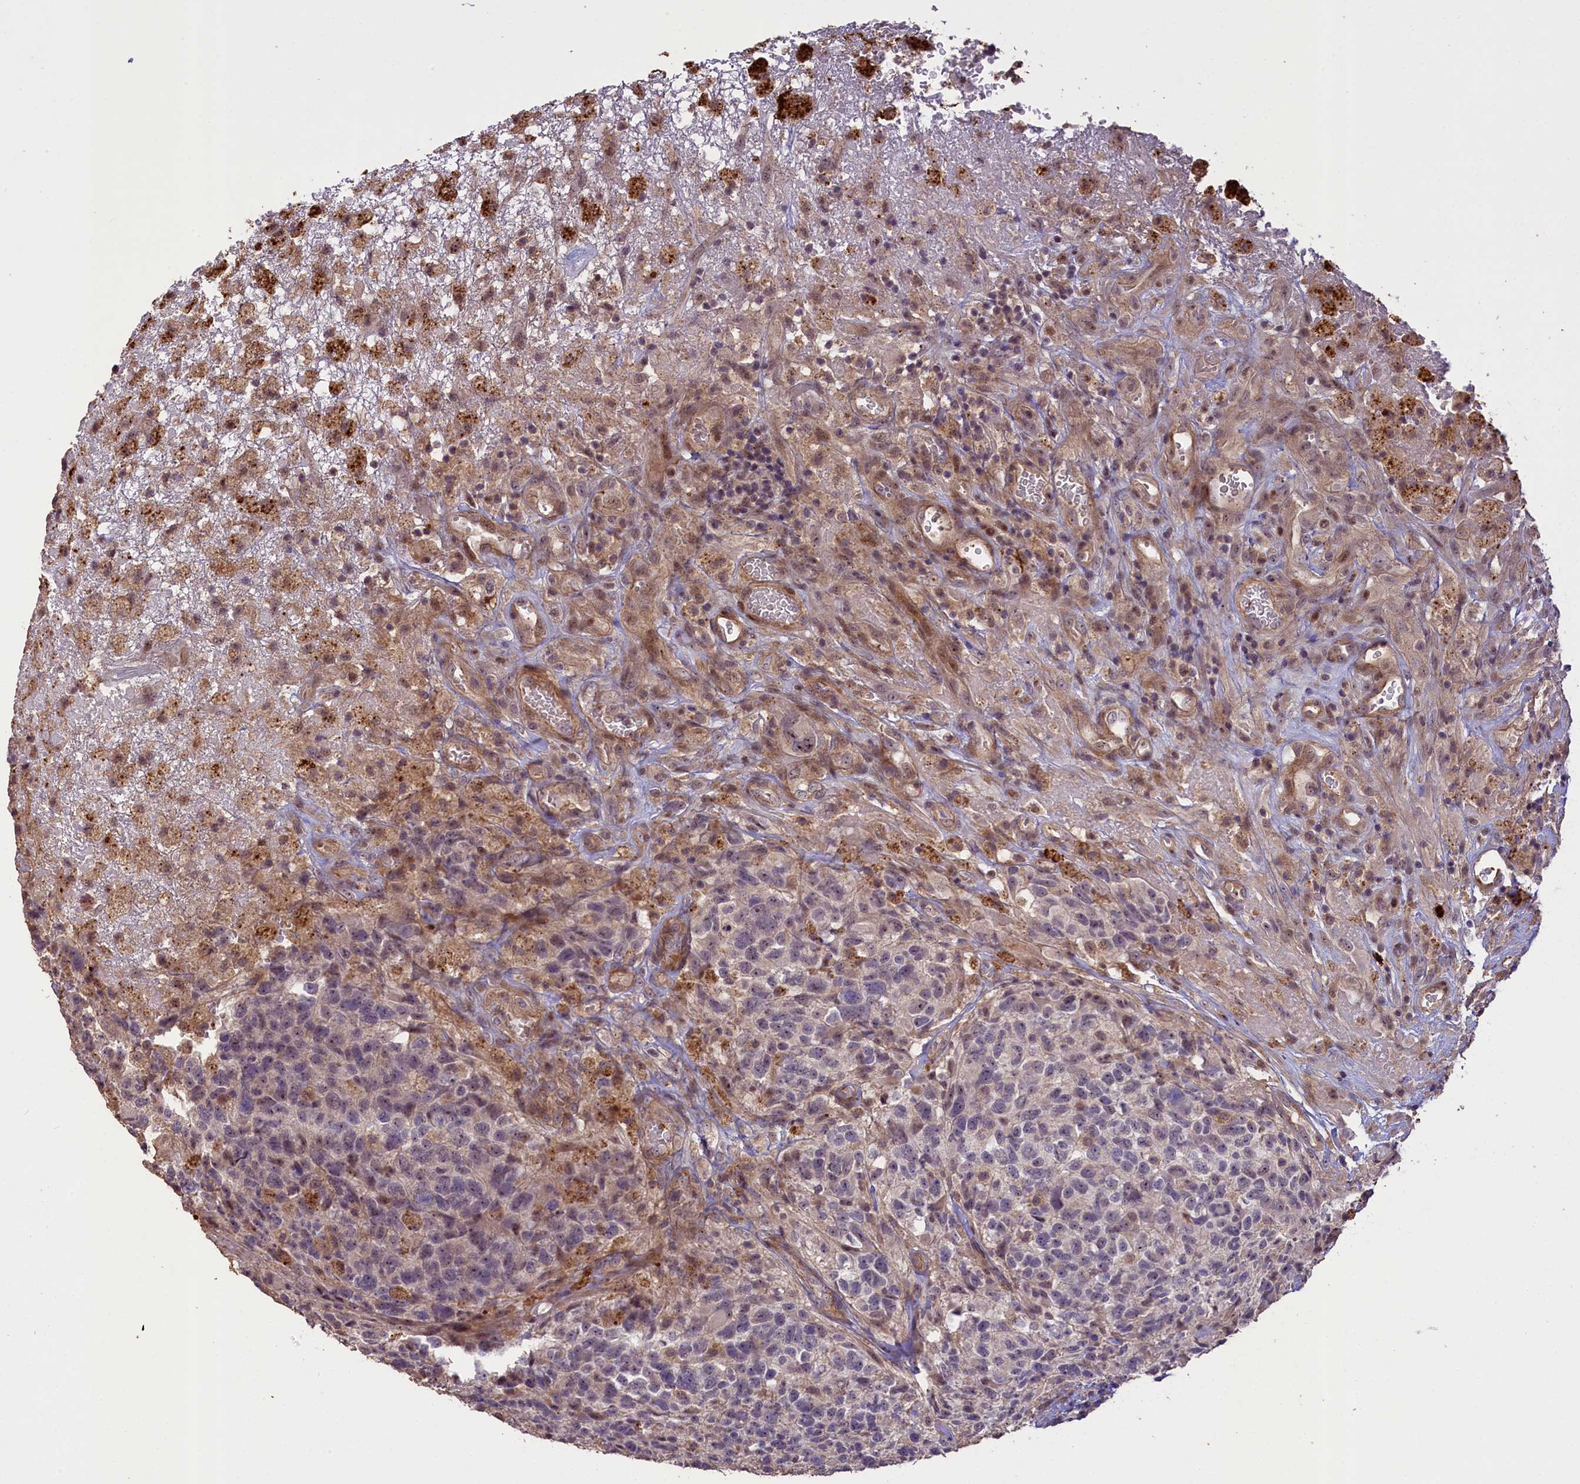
{"staining": {"intensity": "negative", "quantity": "none", "location": "none"}, "tissue": "glioma", "cell_type": "Tumor cells", "image_type": "cancer", "snomed": [{"axis": "morphology", "description": "Glioma, malignant, High grade"}, {"axis": "topography", "description": "Brain"}], "caption": "The histopathology image shows no staining of tumor cells in glioma.", "gene": "FUZ", "patient": {"sex": "male", "age": 69}}